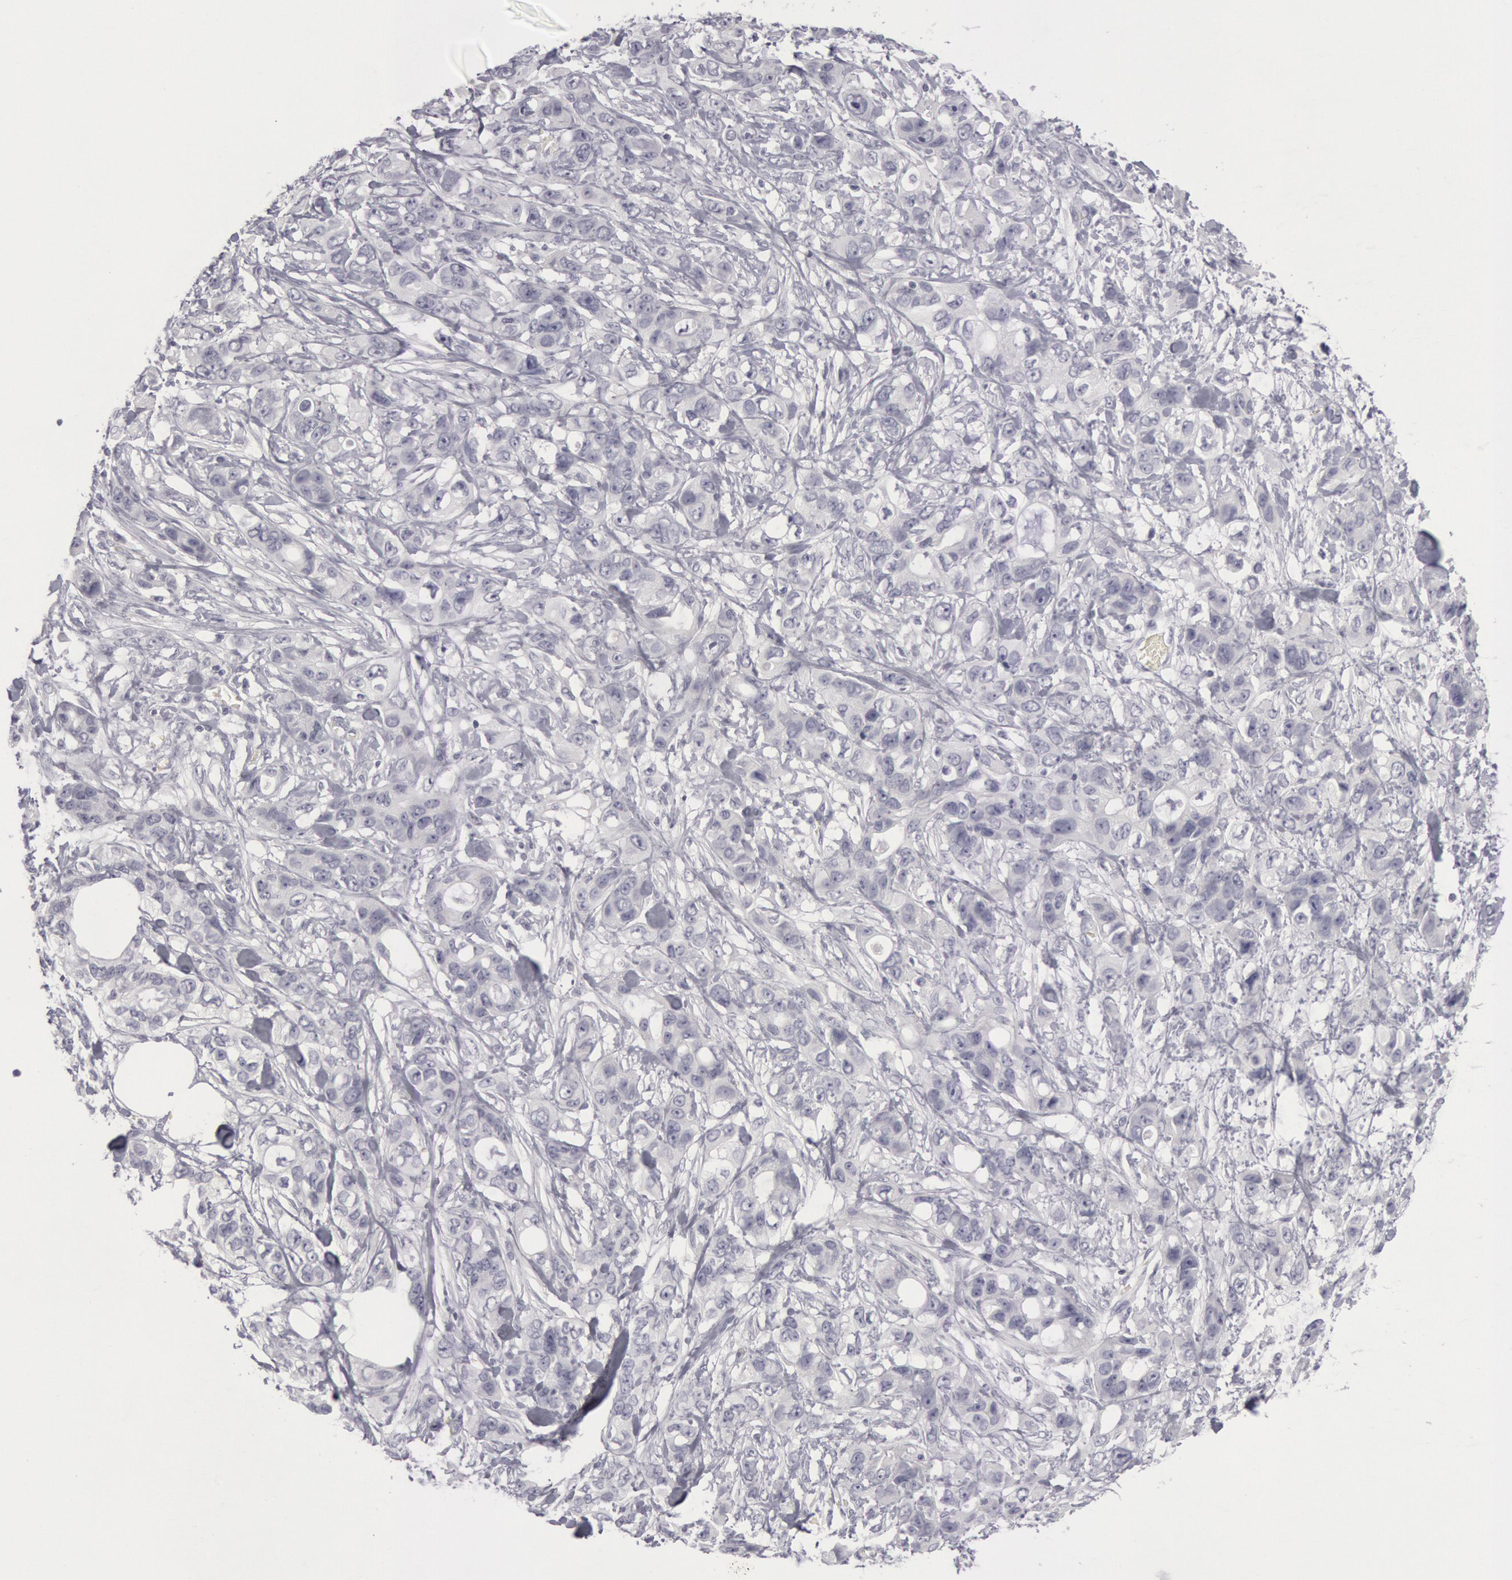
{"staining": {"intensity": "negative", "quantity": "none", "location": "none"}, "tissue": "stomach cancer", "cell_type": "Tumor cells", "image_type": "cancer", "snomed": [{"axis": "morphology", "description": "Adenocarcinoma, NOS"}, {"axis": "topography", "description": "Stomach, upper"}], "caption": "Tumor cells are negative for brown protein staining in stomach cancer. (DAB (3,3'-diaminobenzidine) immunohistochemistry visualized using brightfield microscopy, high magnification).", "gene": "KRT16", "patient": {"sex": "male", "age": 47}}